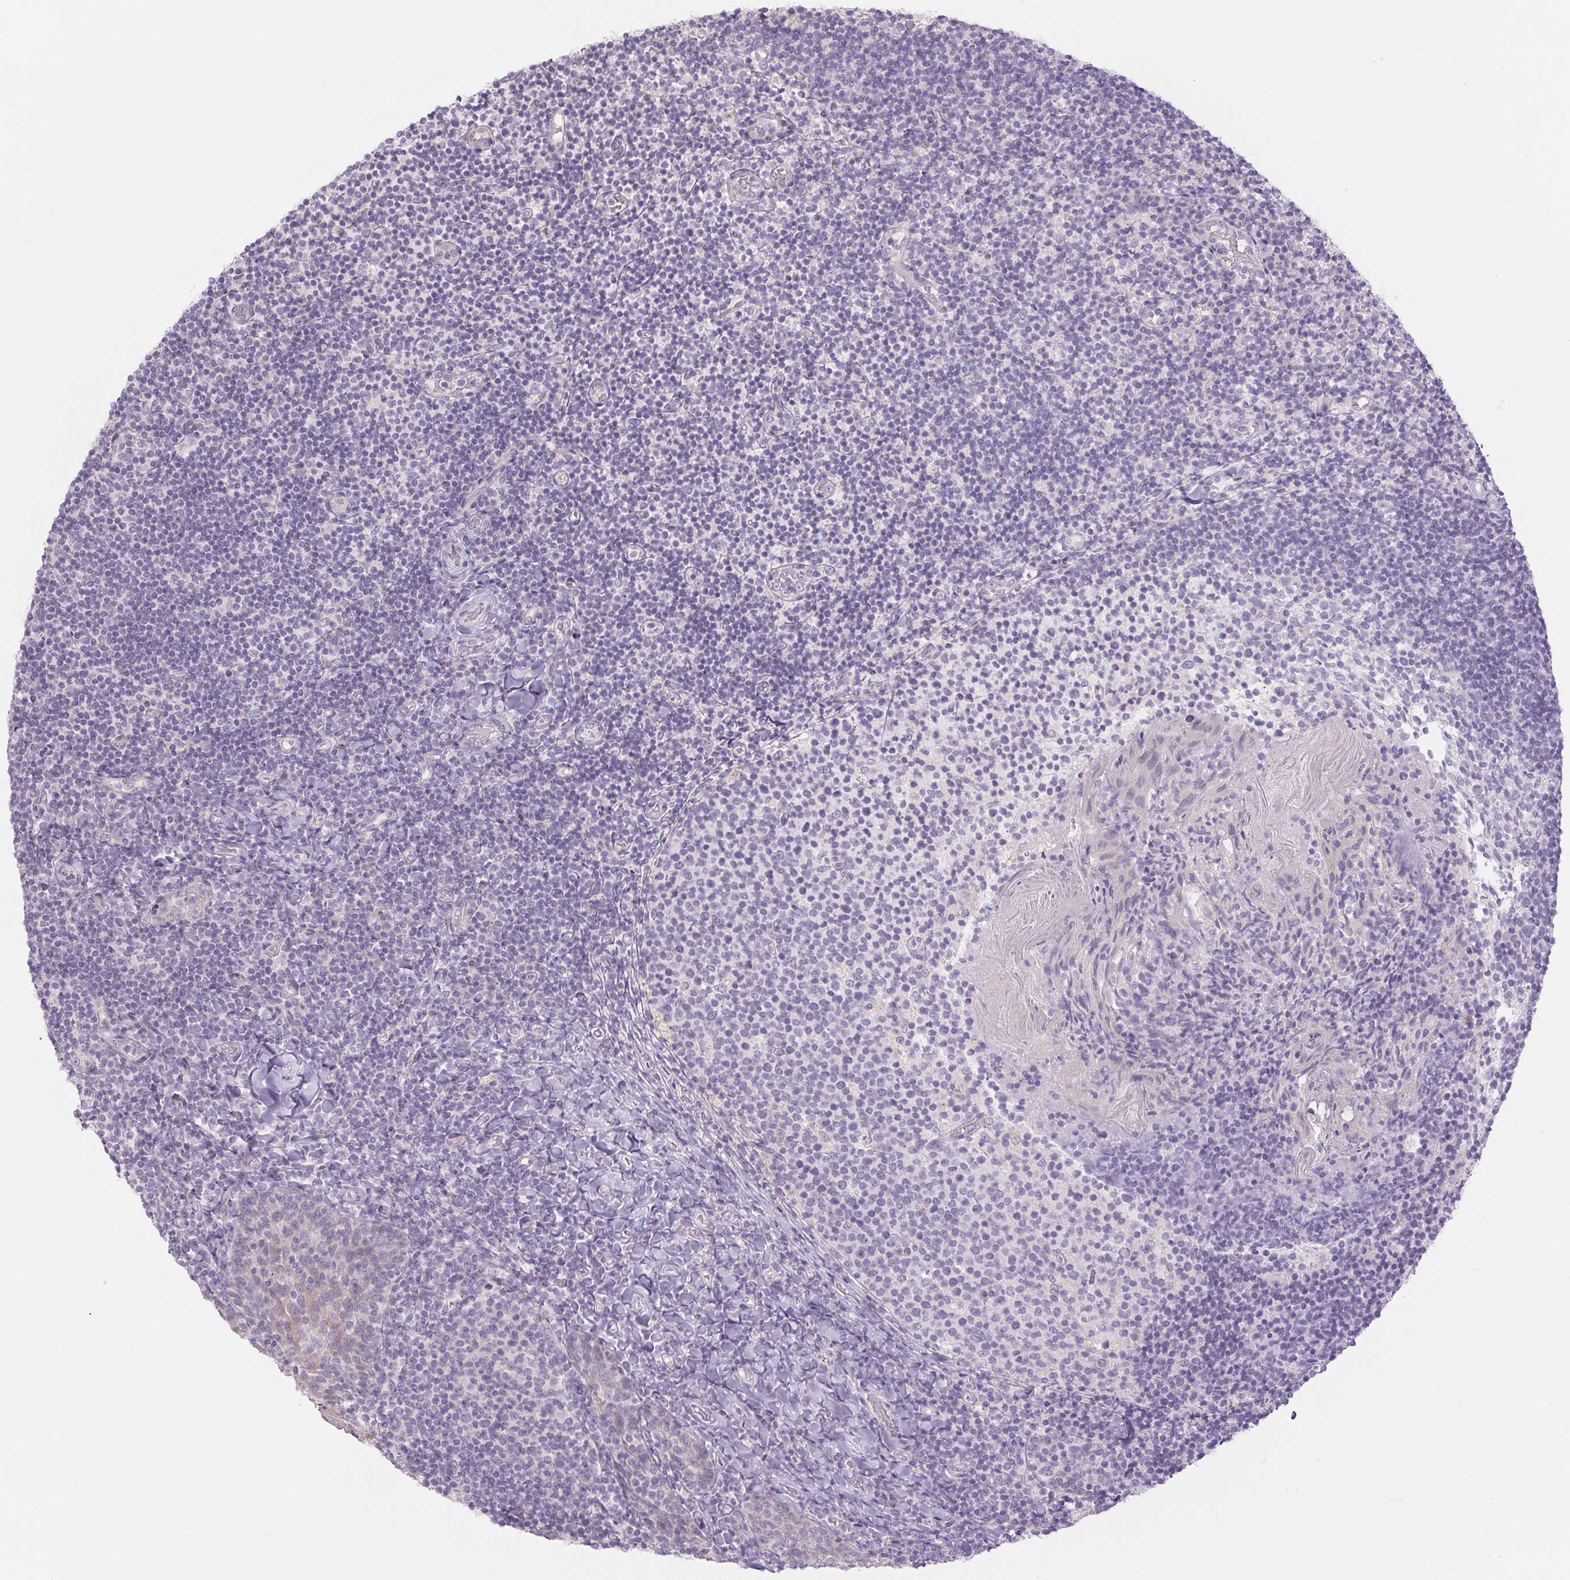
{"staining": {"intensity": "negative", "quantity": "none", "location": "none"}, "tissue": "tonsil", "cell_type": "Germinal center cells", "image_type": "normal", "snomed": [{"axis": "morphology", "description": "Normal tissue, NOS"}, {"axis": "topography", "description": "Tonsil"}], "caption": "Germinal center cells show no significant expression in benign tonsil. (Brightfield microscopy of DAB immunohistochemistry (IHC) at high magnification).", "gene": "CTCFL", "patient": {"sex": "female", "age": 10}}